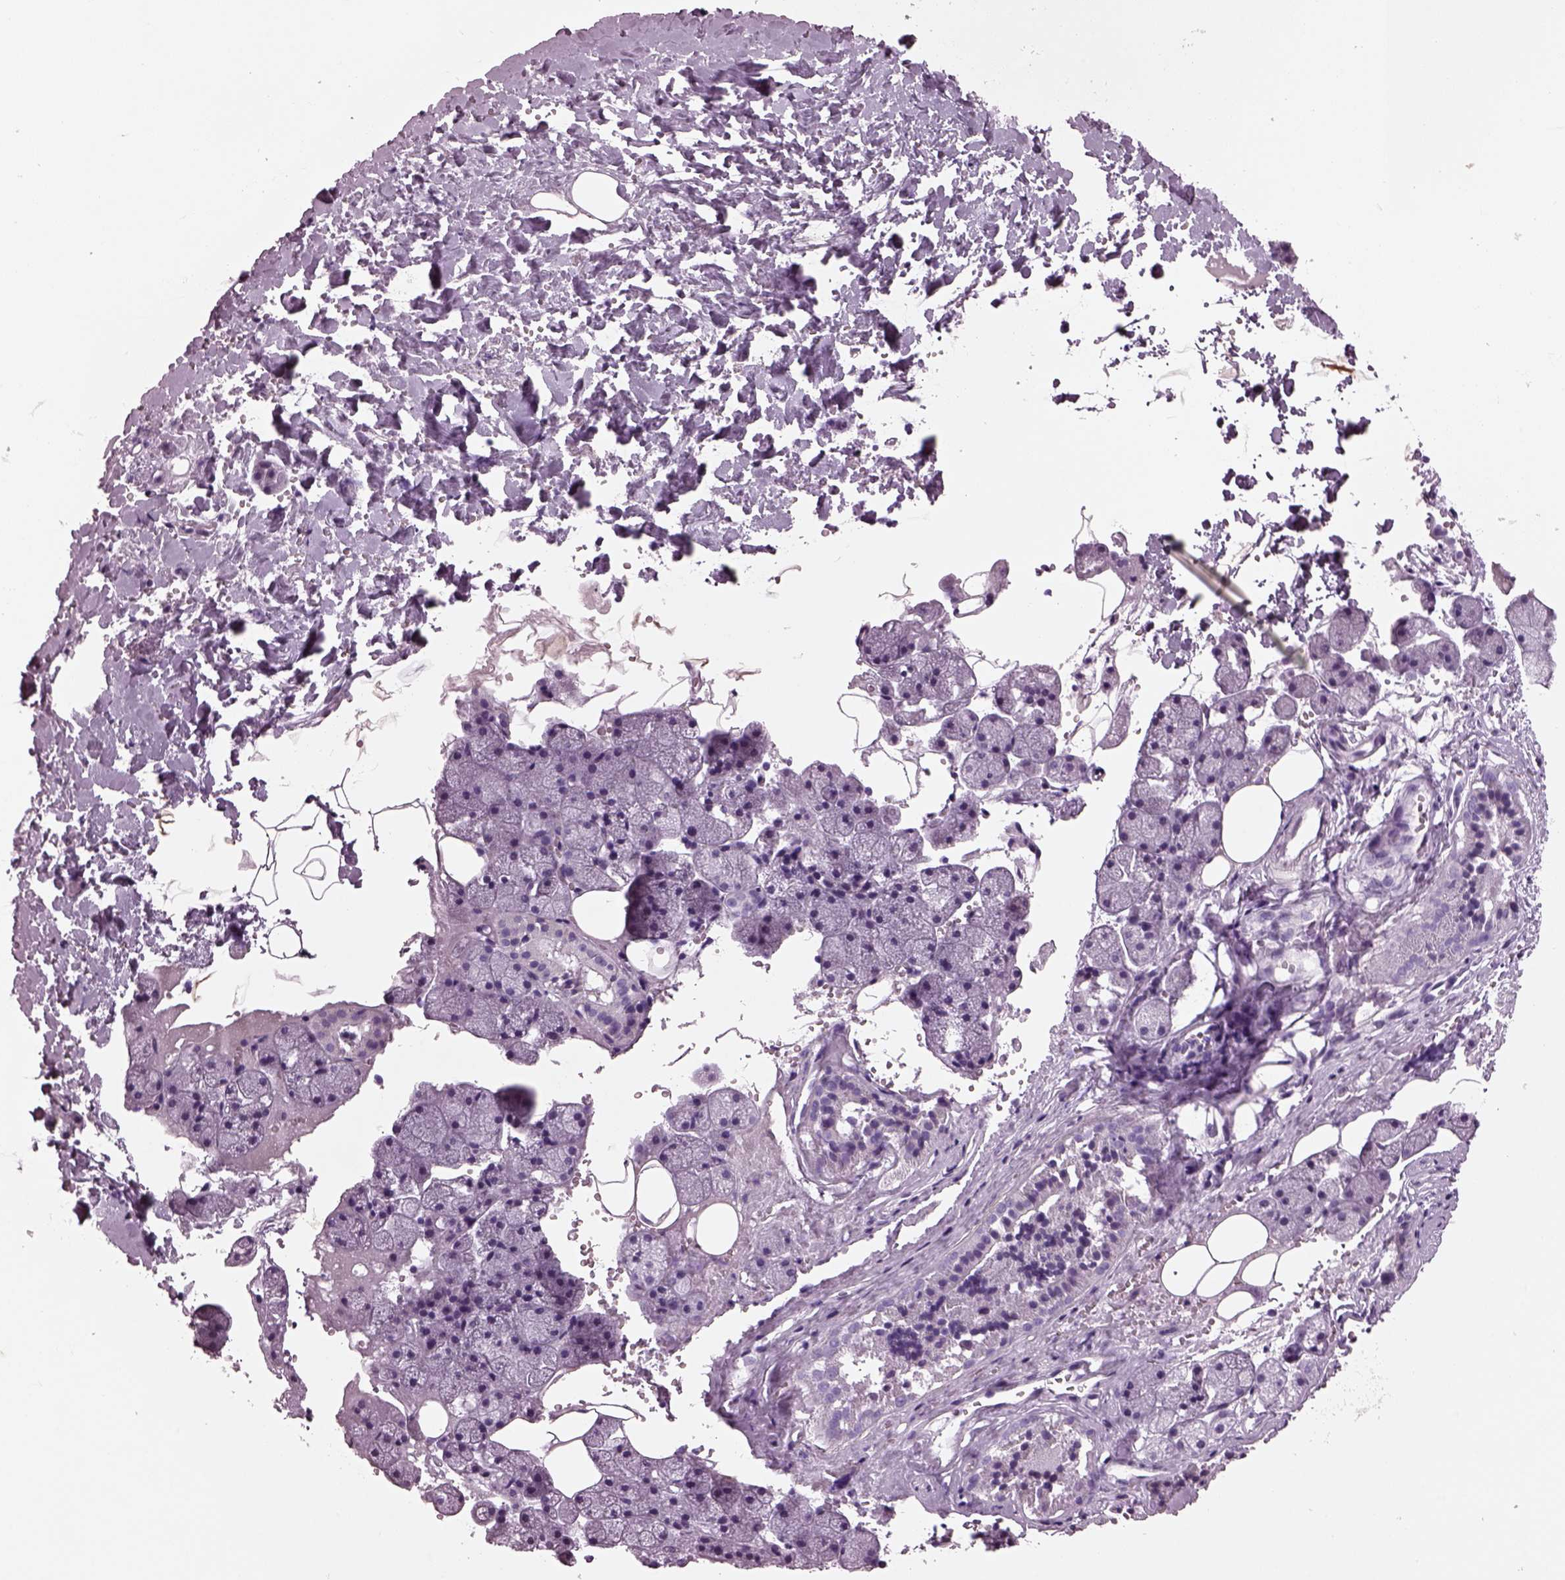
{"staining": {"intensity": "negative", "quantity": "none", "location": "none"}, "tissue": "salivary gland", "cell_type": "Glandular cells", "image_type": "normal", "snomed": [{"axis": "morphology", "description": "Normal tissue, NOS"}, {"axis": "topography", "description": "Salivary gland"}], "caption": "Normal salivary gland was stained to show a protein in brown. There is no significant expression in glandular cells. (DAB (3,3'-diaminobenzidine) immunohistochemistry (IHC) visualized using brightfield microscopy, high magnification).", "gene": "KRTAP3", "patient": {"sex": "male", "age": 38}}